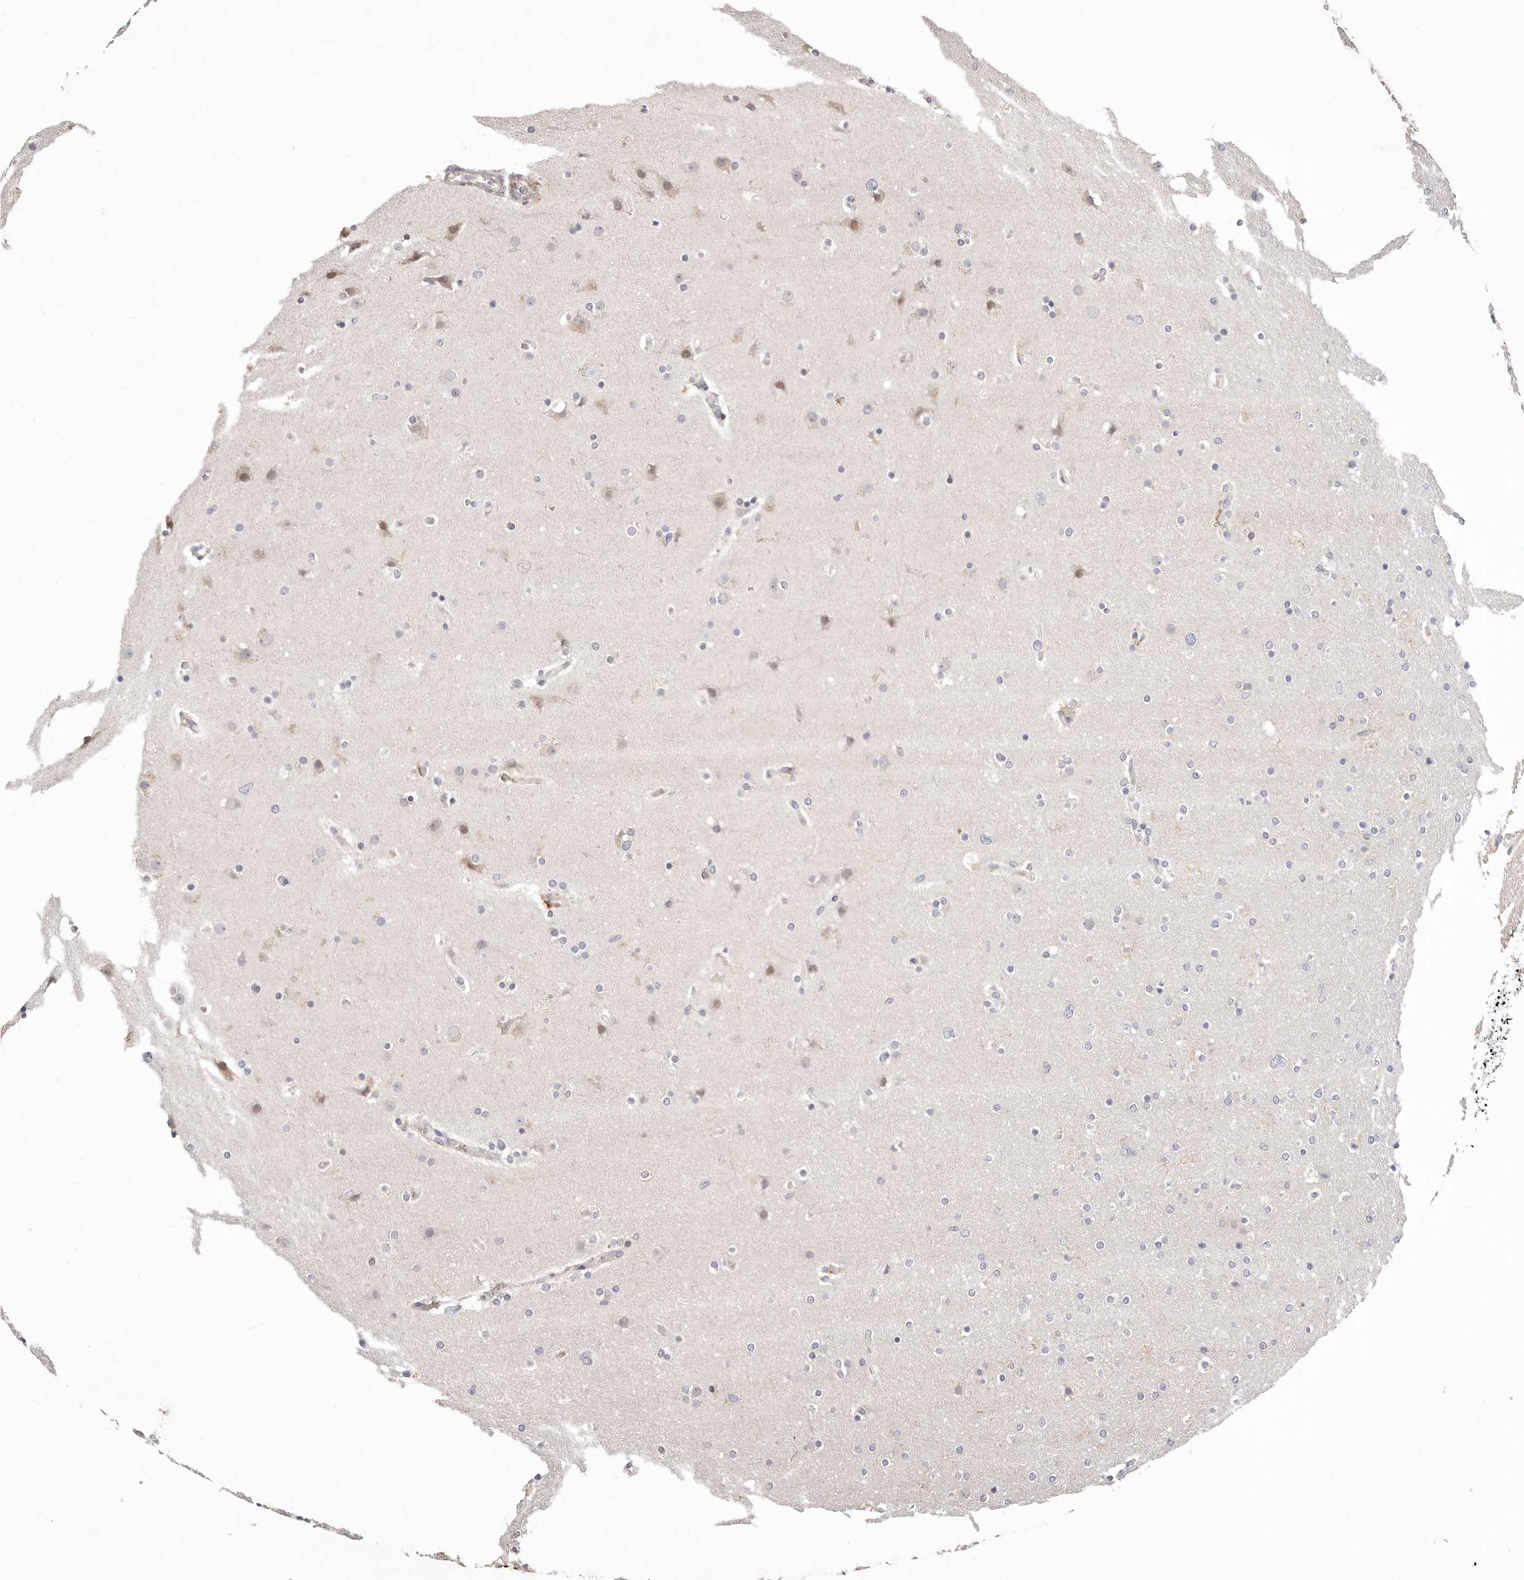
{"staining": {"intensity": "negative", "quantity": "none", "location": "none"}, "tissue": "glioma", "cell_type": "Tumor cells", "image_type": "cancer", "snomed": [{"axis": "morphology", "description": "Glioma, malignant, High grade"}, {"axis": "topography", "description": "Cerebral cortex"}], "caption": "Tumor cells show no significant protein expression in malignant high-grade glioma.", "gene": "ZRANB1", "patient": {"sex": "female", "age": 36}}